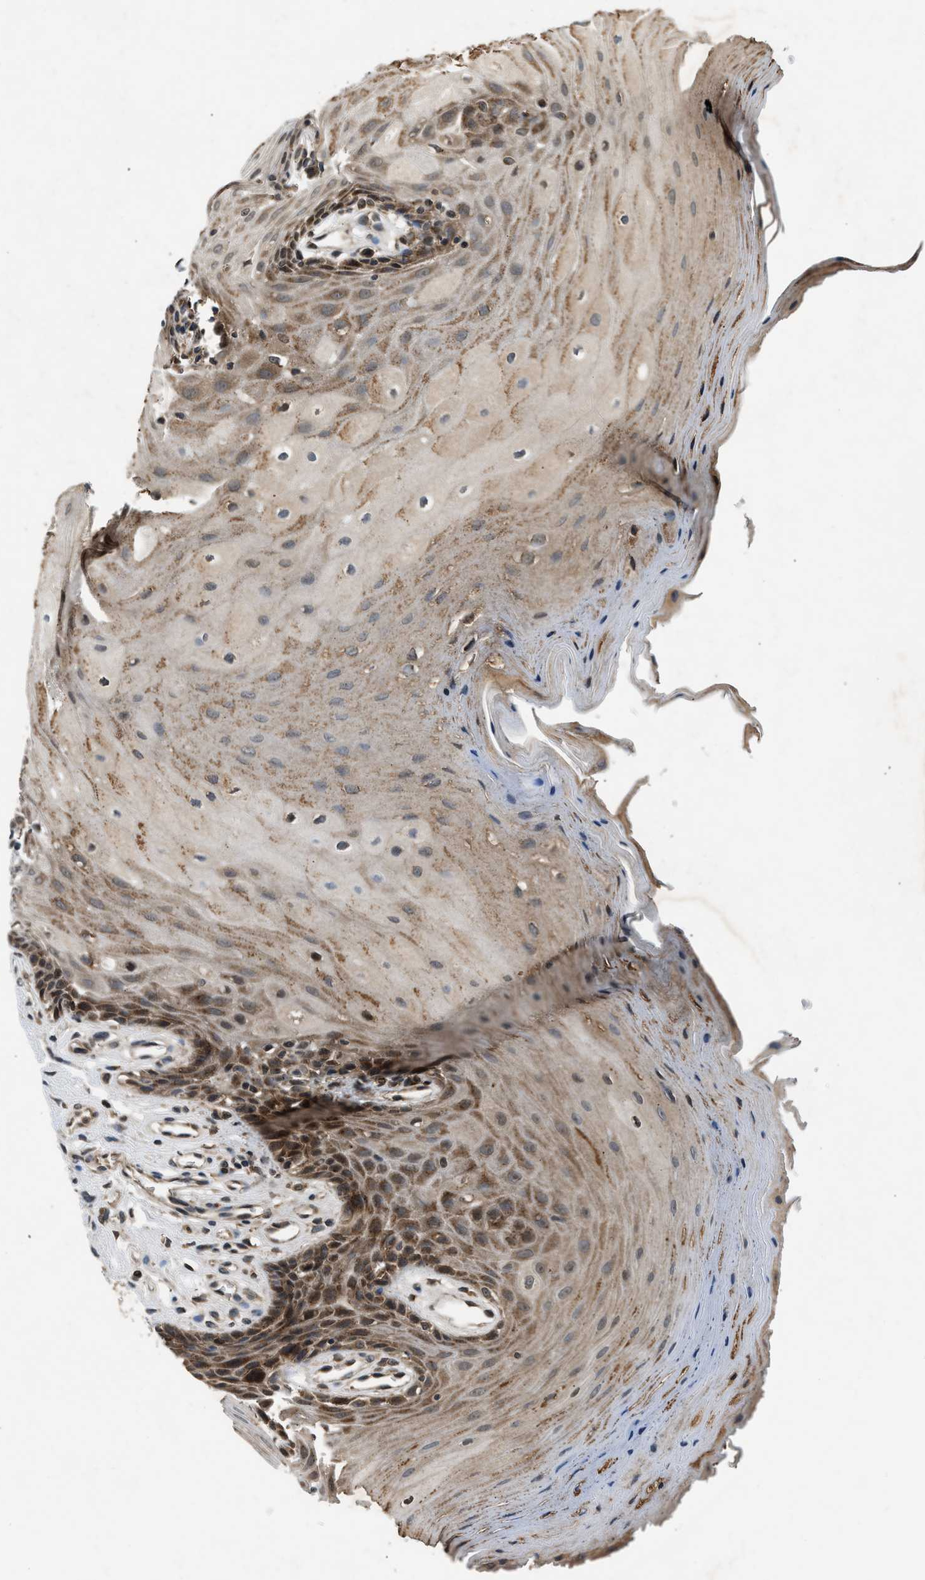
{"staining": {"intensity": "moderate", "quantity": ">75%", "location": "cytoplasmic/membranous"}, "tissue": "oral mucosa", "cell_type": "Squamous epithelial cells", "image_type": "normal", "snomed": [{"axis": "morphology", "description": "Normal tissue, NOS"}, {"axis": "morphology", "description": "Squamous cell carcinoma, NOS"}, {"axis": "topography", "description": "Oral tissue"}, {"axis": "topography", "description": "Head-Neck"}], "caption": "Benign oral mucosa demonstrates moderate cytoplasmic/membranous staining in about >75% of squamous epithelial cells, visualized by immunohistochemistry.", "gene": "RPS6KB1", "patient": {"sex": "male", "age": 71}}